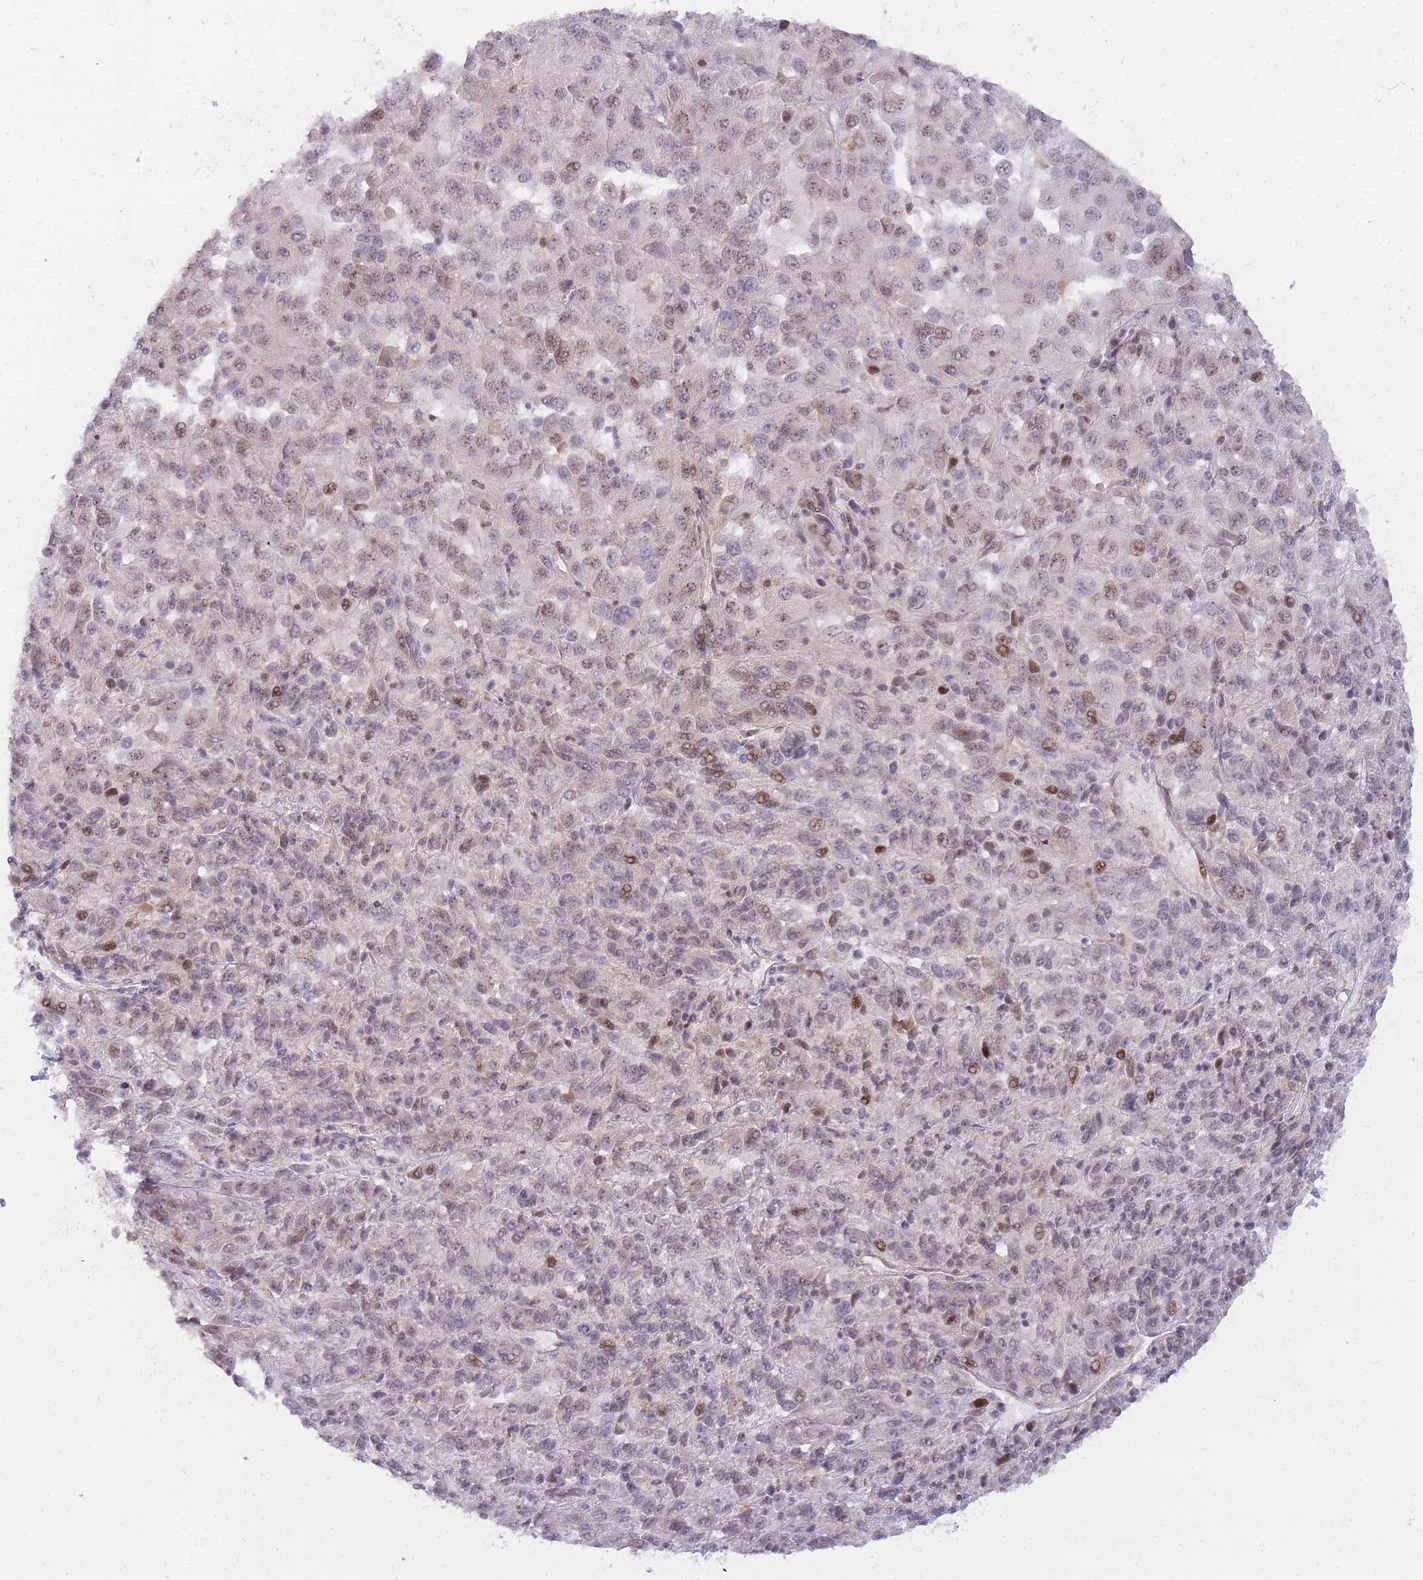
{"staining": {"intensity": "moderate", "quantity": "25%-75%", "location": "nuclear"}, "tissue": "melanoma", "cell_type": "Tumor cells", "image_type": "cancer", "snomed": [{"axis": "morphology", "description": "Malignant melanoma, Metastatic site"}, {"axis": "topography", "description": "Lung"}], "caption": "Malignant melanoma (metastatic site) stained with a brown dye displays moderate nuclear positive staining in about 25%-75% of tumor cells.", "gene": "TLE2", "patient": {"sex": "male", "age": 64}}